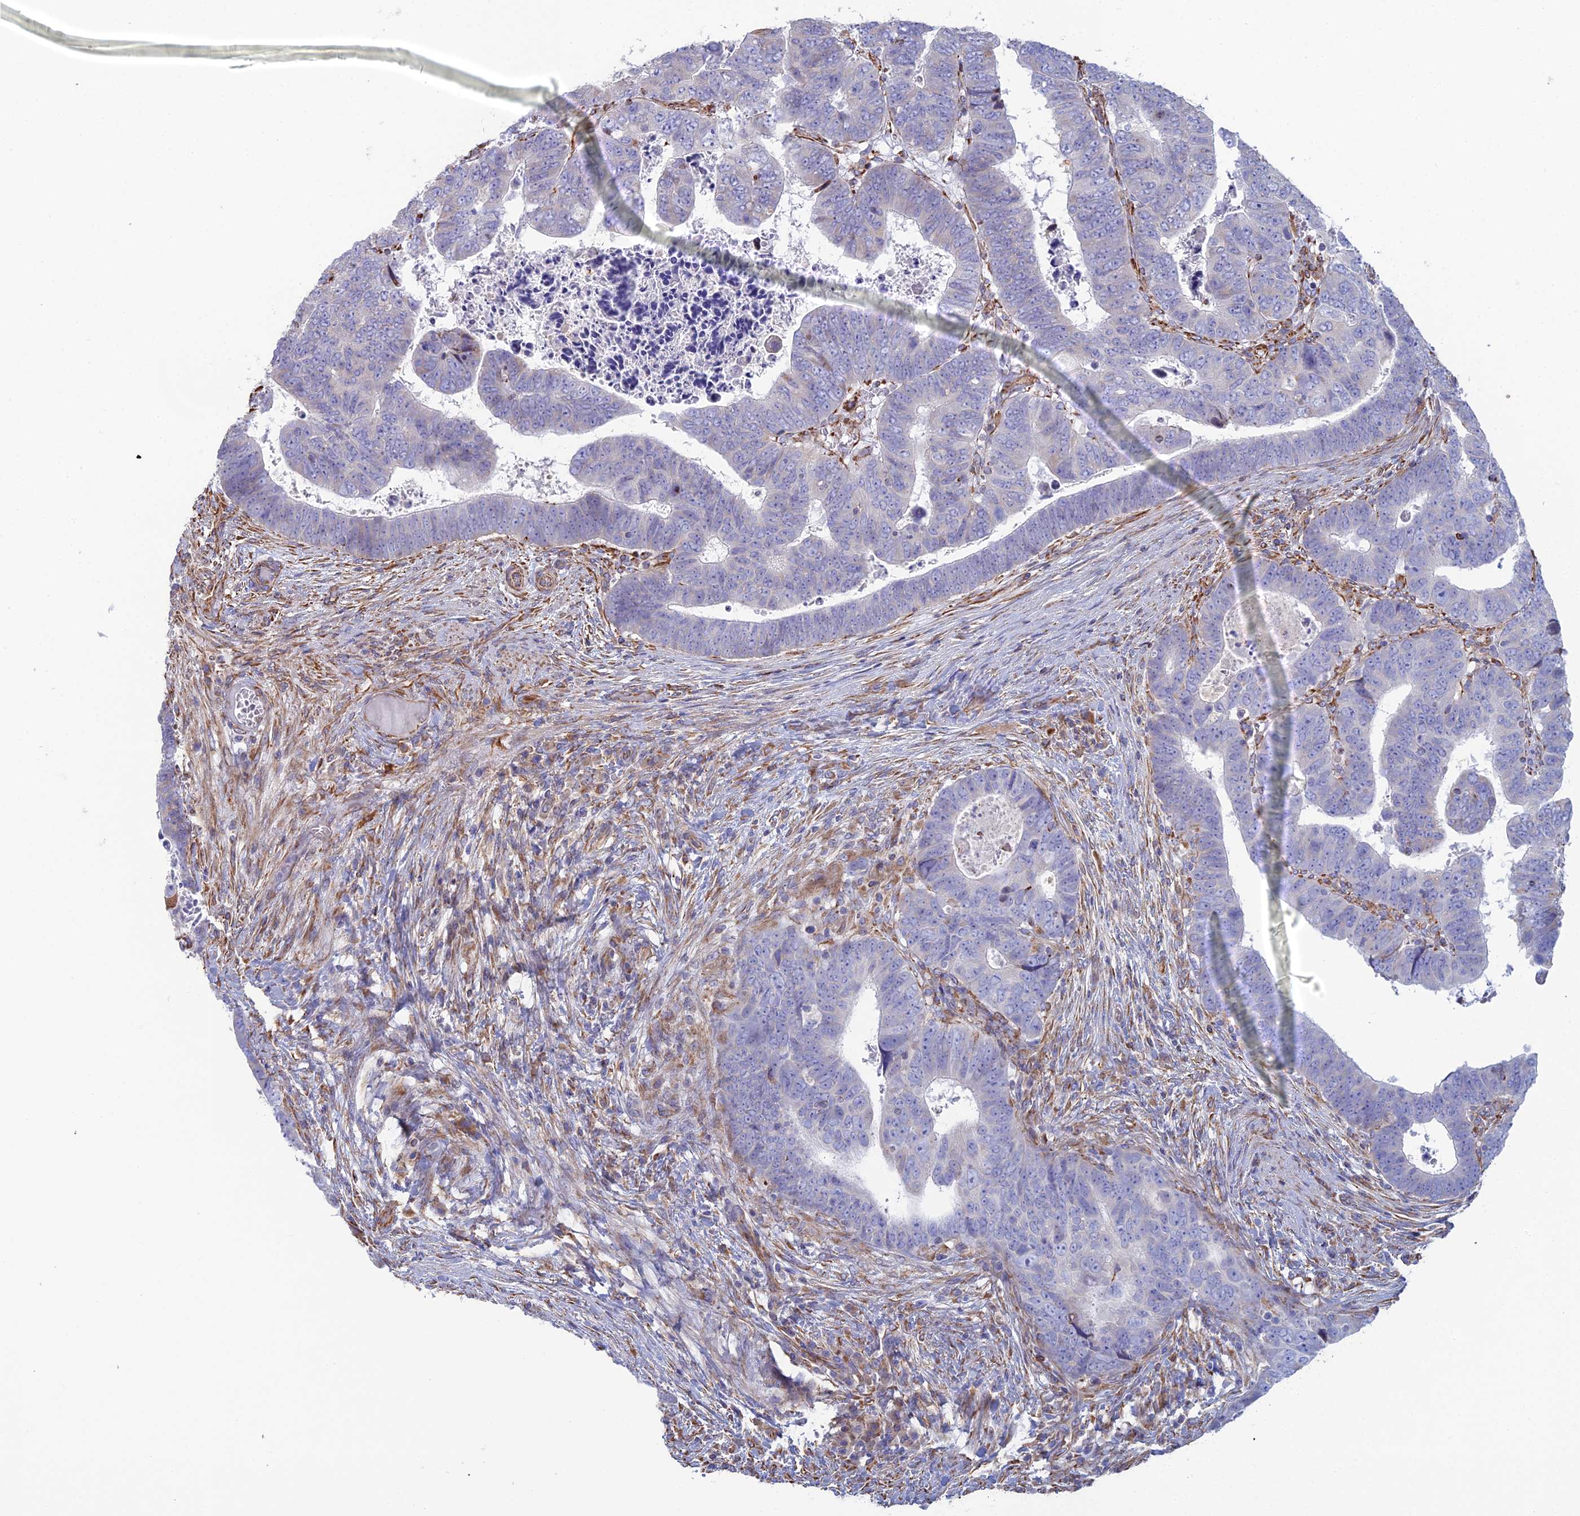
{"staining": {"intensity": "negative", "quantity": "none", "location": "none"}, "tissue": "colorectal cancer", "cell_type": "Tumor cells", "image_type": "cancer", "snomed": [{"axis": "morphology", "description": "Normal tissue, NOS"}, {"axis": "morphology", "description": "Adenocarcinoma, NOS"}, {"axis": "topography", "description": "Rectum"}], "caption": "This micrograph is of colorectal cancer (adenocarcinoma) stained with immunohistochemistry (IHC) to label a protein in brown with the nuclei are counter-stained blue. There is no staining in tumor cells.", "gene": "CLVS2", "patient": {"sex": "female", "age": 65}}